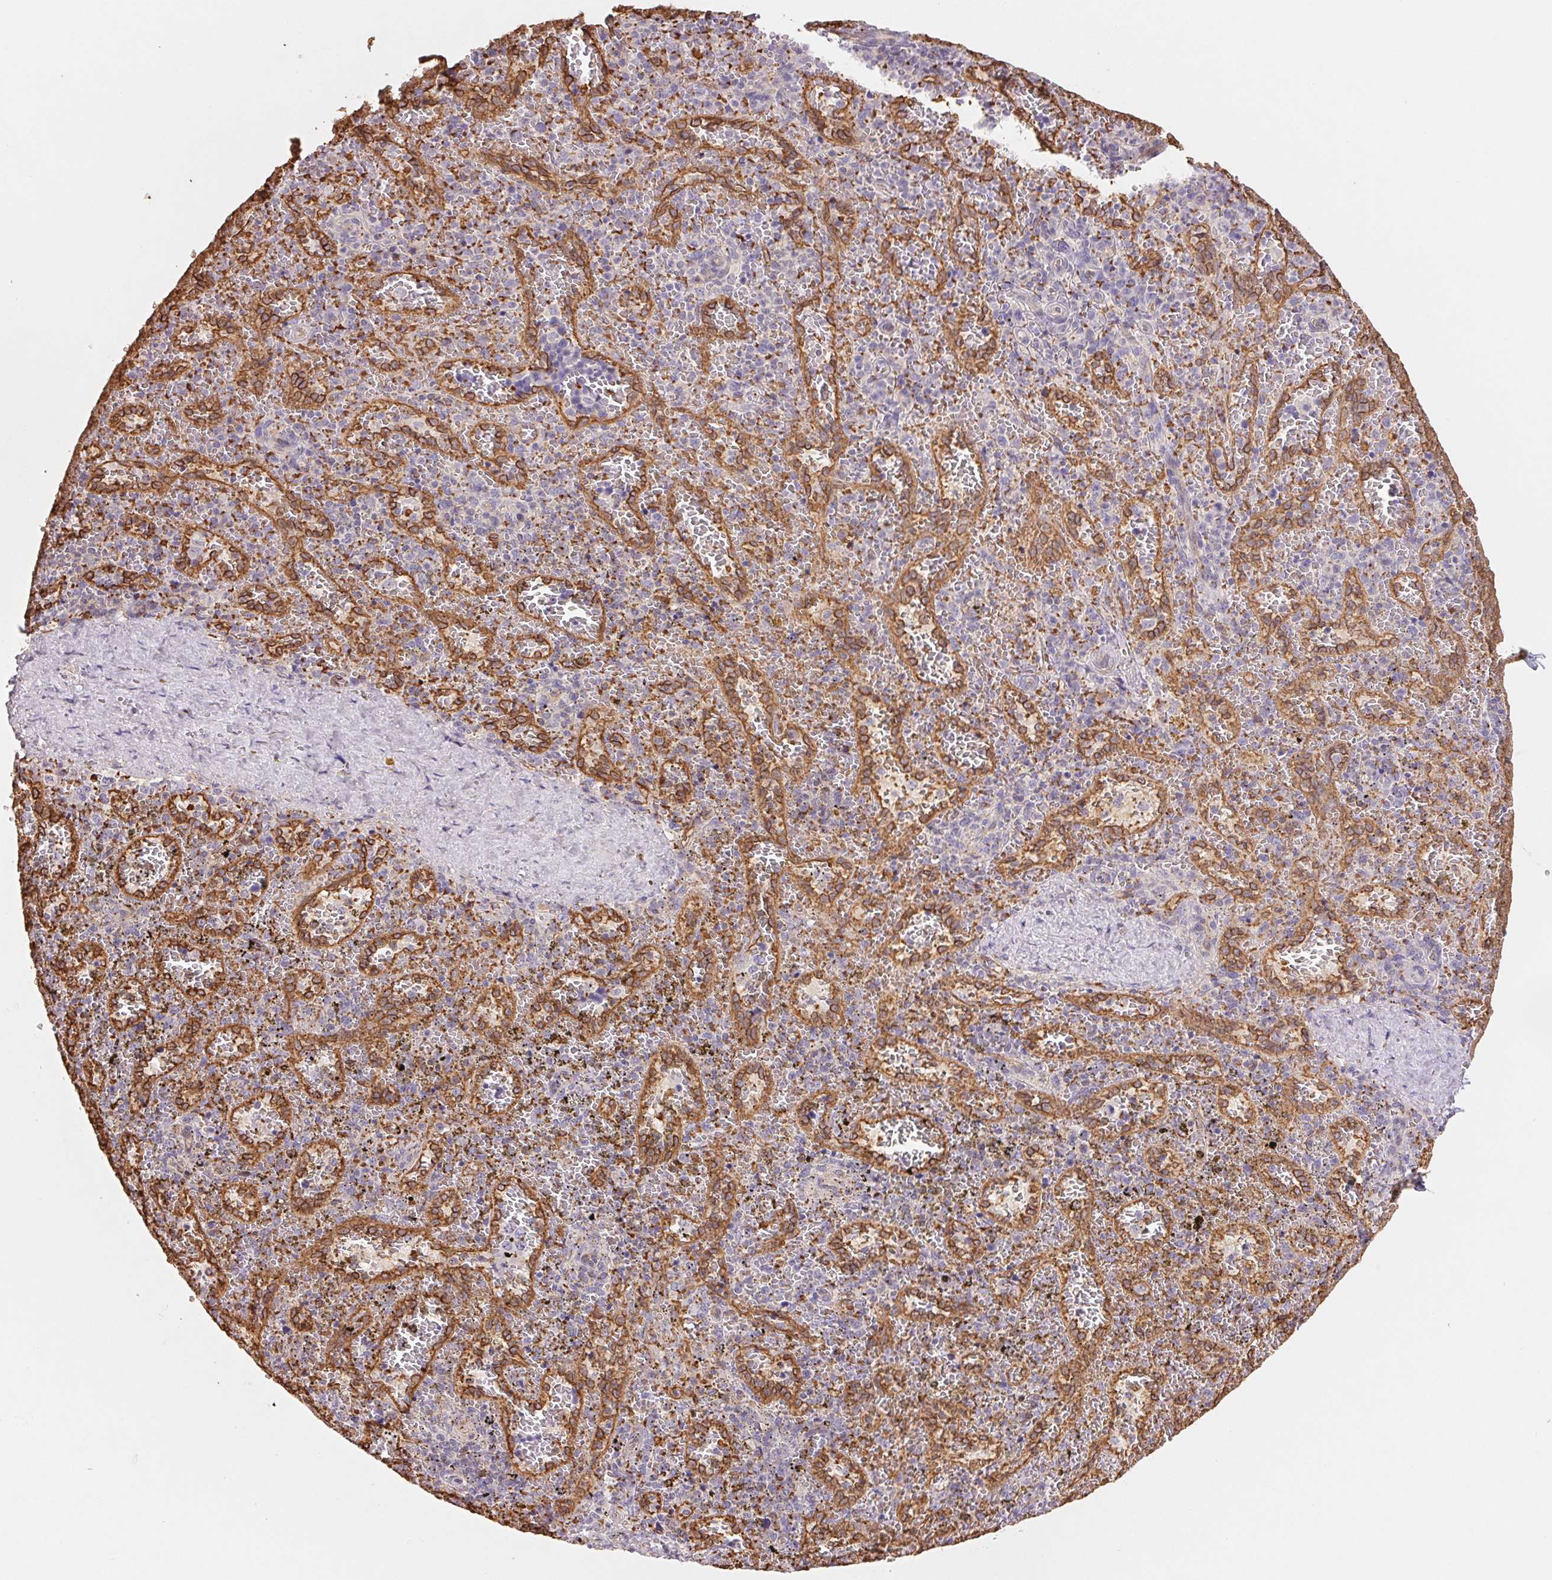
{"staining": {"intensity": "negative", "quantity": "none", "location": "none"}, "tissue": "spleen", "cell_type": "Cells in red pulp", "image_type": "normal", "snomed": [{"axis": "morphology", "description": "Normal tissue, NOS"}, {"axis": "topography", "description": "Spleen"}], "caption": "High power microscopy histopathology image of an IHC image of normal spleen, revealing no significant positivity in cells in red pulp. (DAB immunohistochemistry (IHC), high magnification).", "gene": "ANKRD13B", "patient": {"sex": "female", "age": 50}}